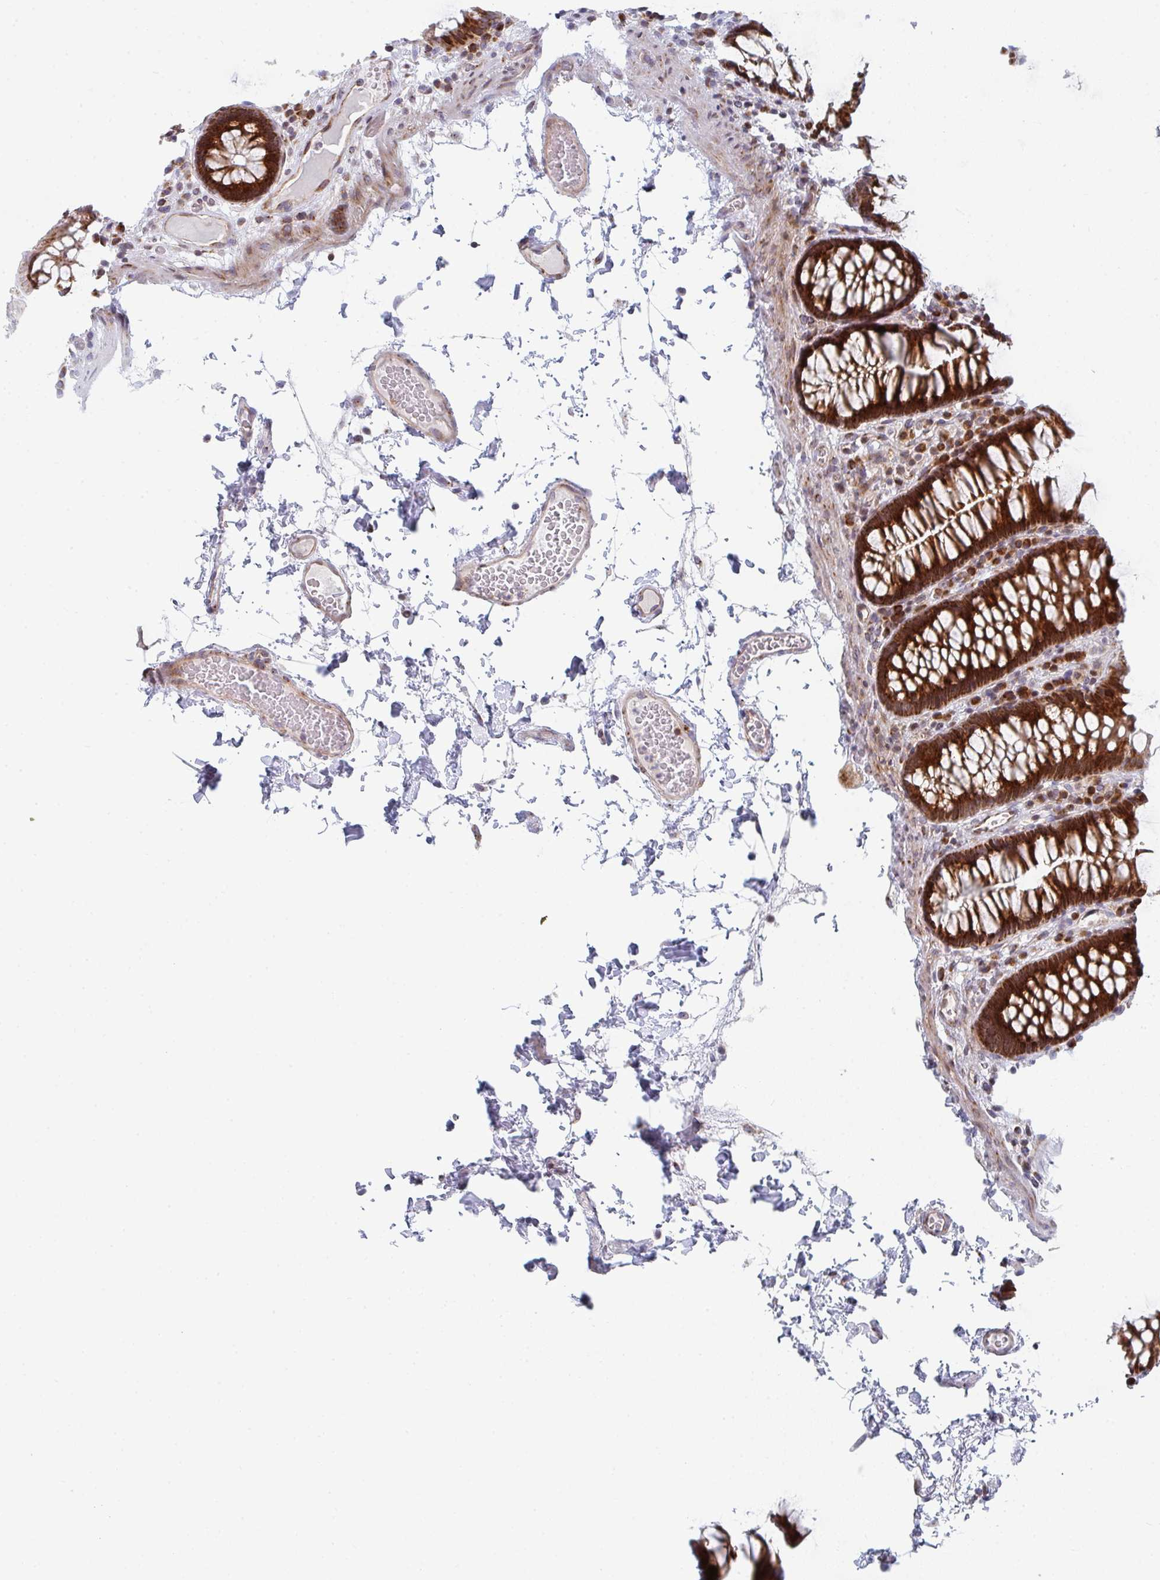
{"staining": {"intensity": "weak", "quantity": "25%-75%", "location": "cytoplasmic/membranous"}, "tissue": "colon", "cell_type": "Endothelial cells", "image_type": "normal", "snomed": [{"axis": "morphology", "description": "Normal tissue, NOS"}, {"axis": "topography", "description": "Colon"}, {"axis": "topography", "description": "Peripheral nerve tissue"}], "caption": "Normal colon reveals weak cytoplasmic/membranous positivity in about 25%-75% of endothelial cells, visualized by immunohistochemistry. (DAB (3,3'-diaminobenzidine) = brown stain, brightfield microscopy at high magnification).", "gene": "PRKCH", "patient": {"sex": "male", "age": 84}}